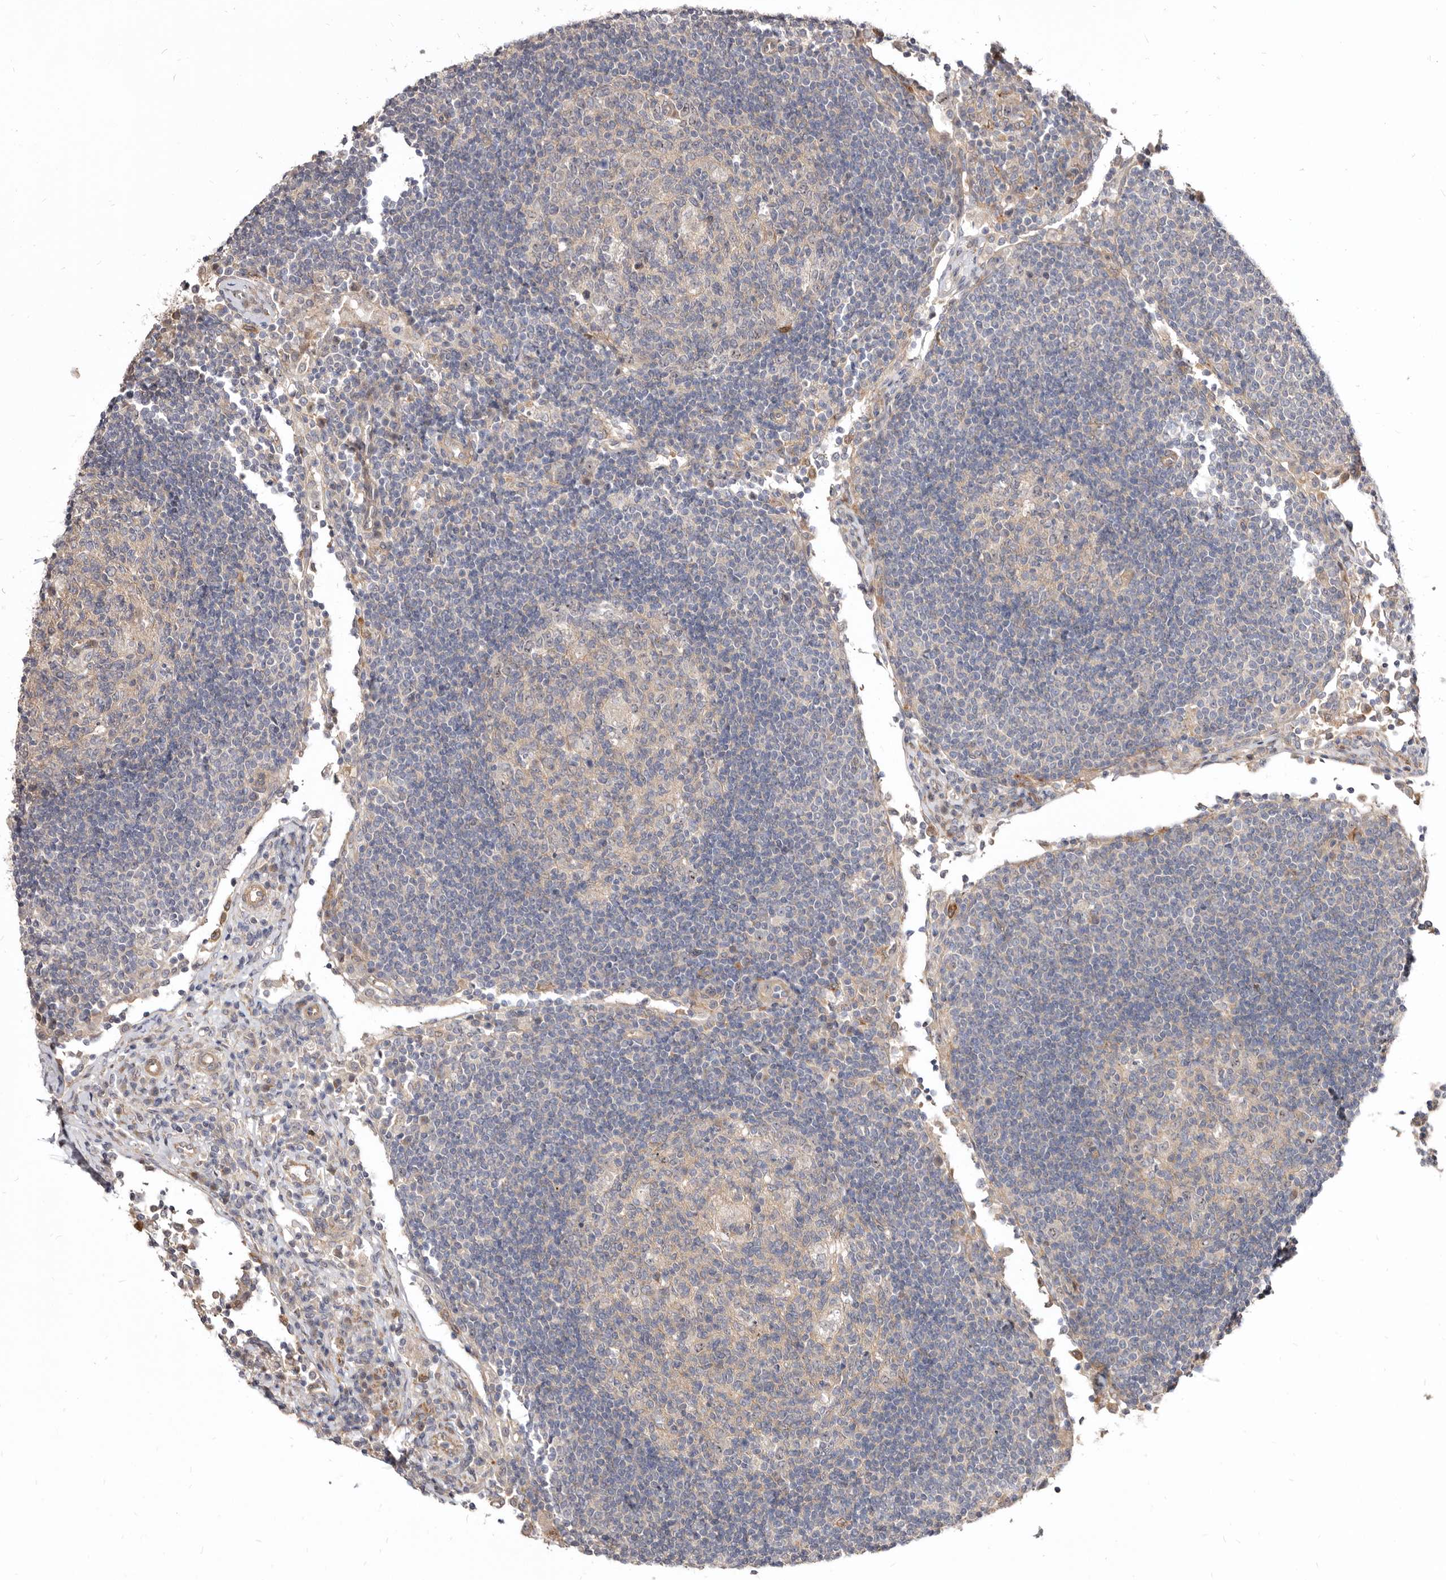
{"staining": {"intensity": "negative", "quantity": "none", "location": "none"}, "tissue": "lymph node", "cell_type": "Germinal center cells", "image_type": "normal", "snomed": [{"axis": "morphology", "description": "Normal tissue, NOS"}, {"axis": "topography", "description": "Lymph node"}], "caption": "There is no significant positivity in germinal center cells of lymph node.", "gene": "GPATCH4", "patient": {"sex": "female", "age": 53}}